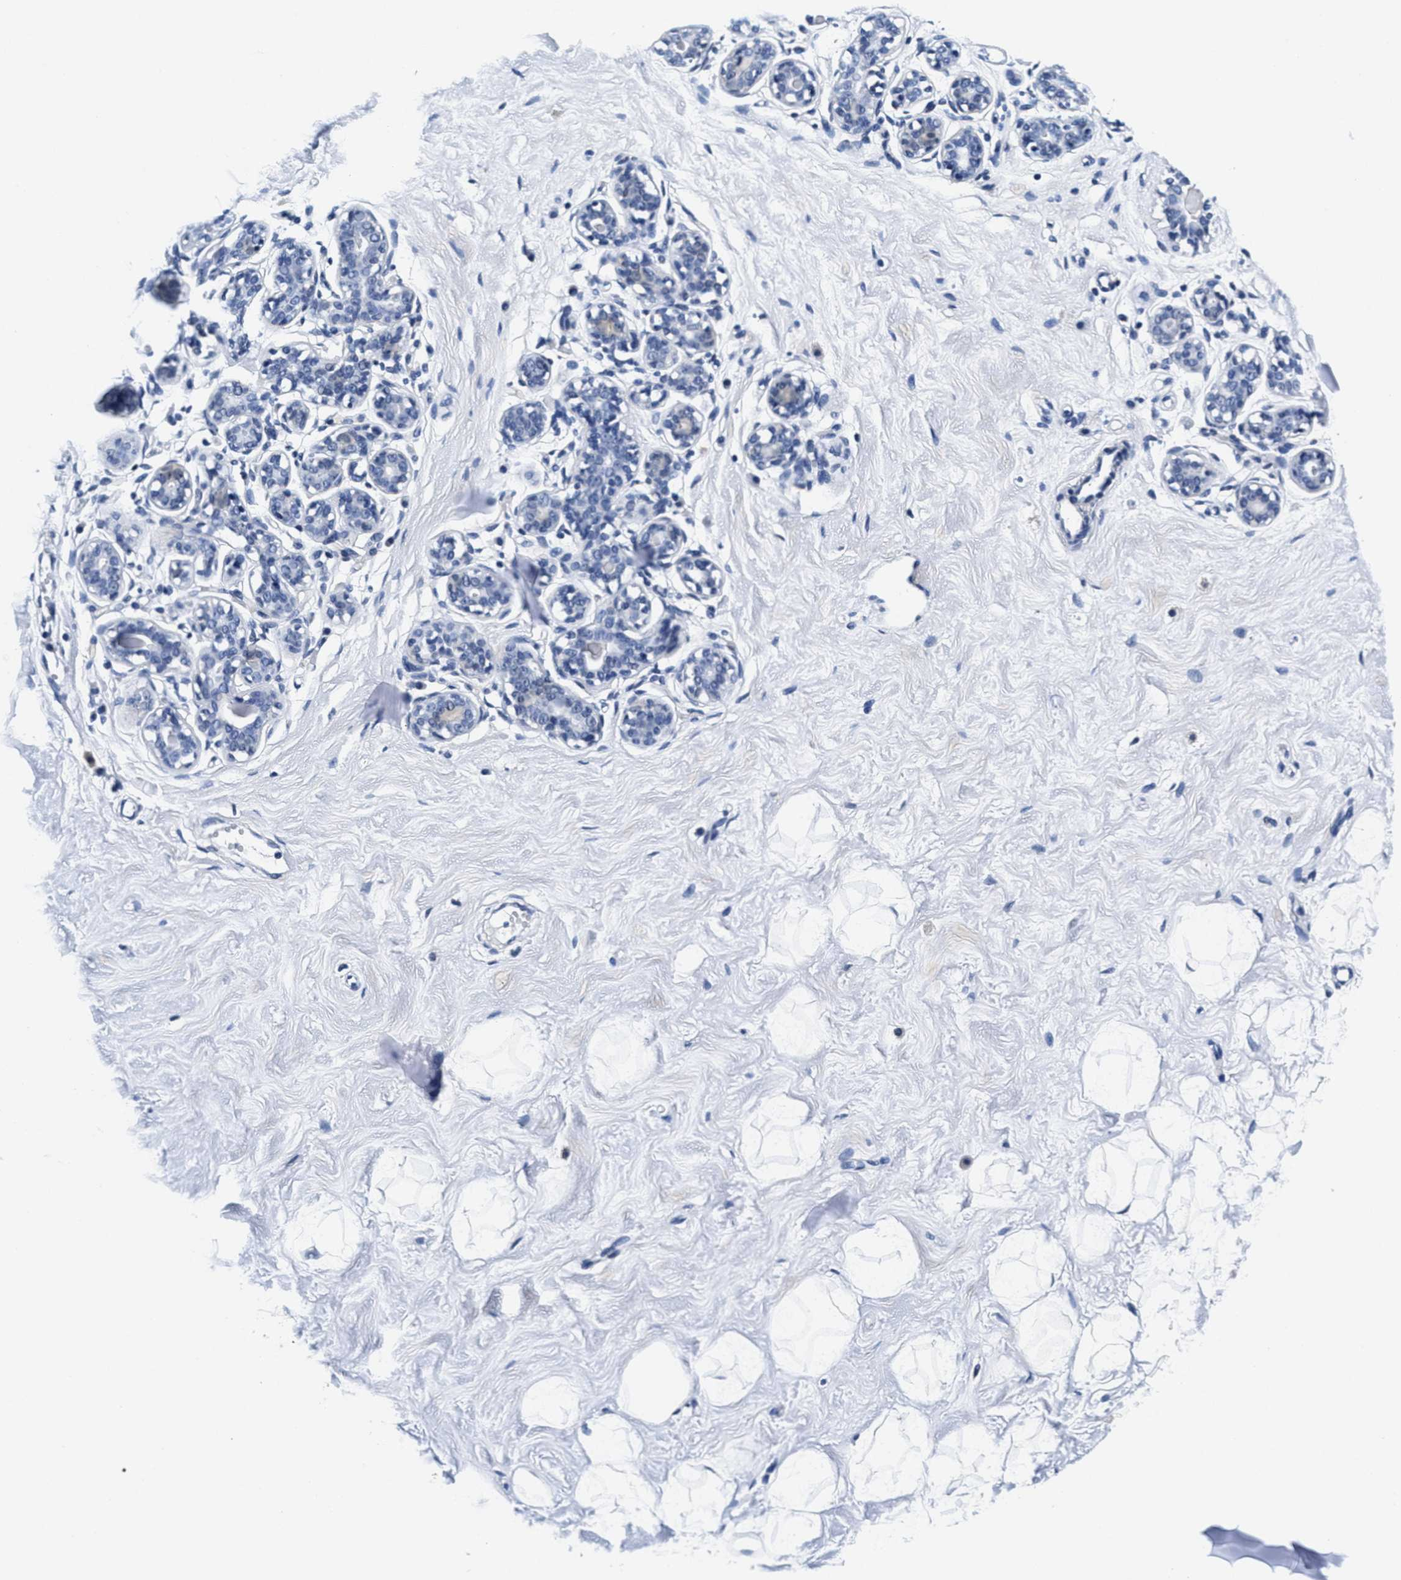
{"staining": {"intensity": "negative", "quantity": "none", "location": "none"}, "tissue": "breast", "cell_type": "Adipocytes", "image_type": "normal", "snomed": [{"axis": "morphology", "description": "Normal tissue, NOS"}, {"axis": "topography", "description": "Breast"}], "caption": "This is an immunohistochemistry histopathology image of unremarkable breast. There is no expression in adipocytes.", "gene": "HS3ST2", "patient": {"sex": "female", "age": 23}}